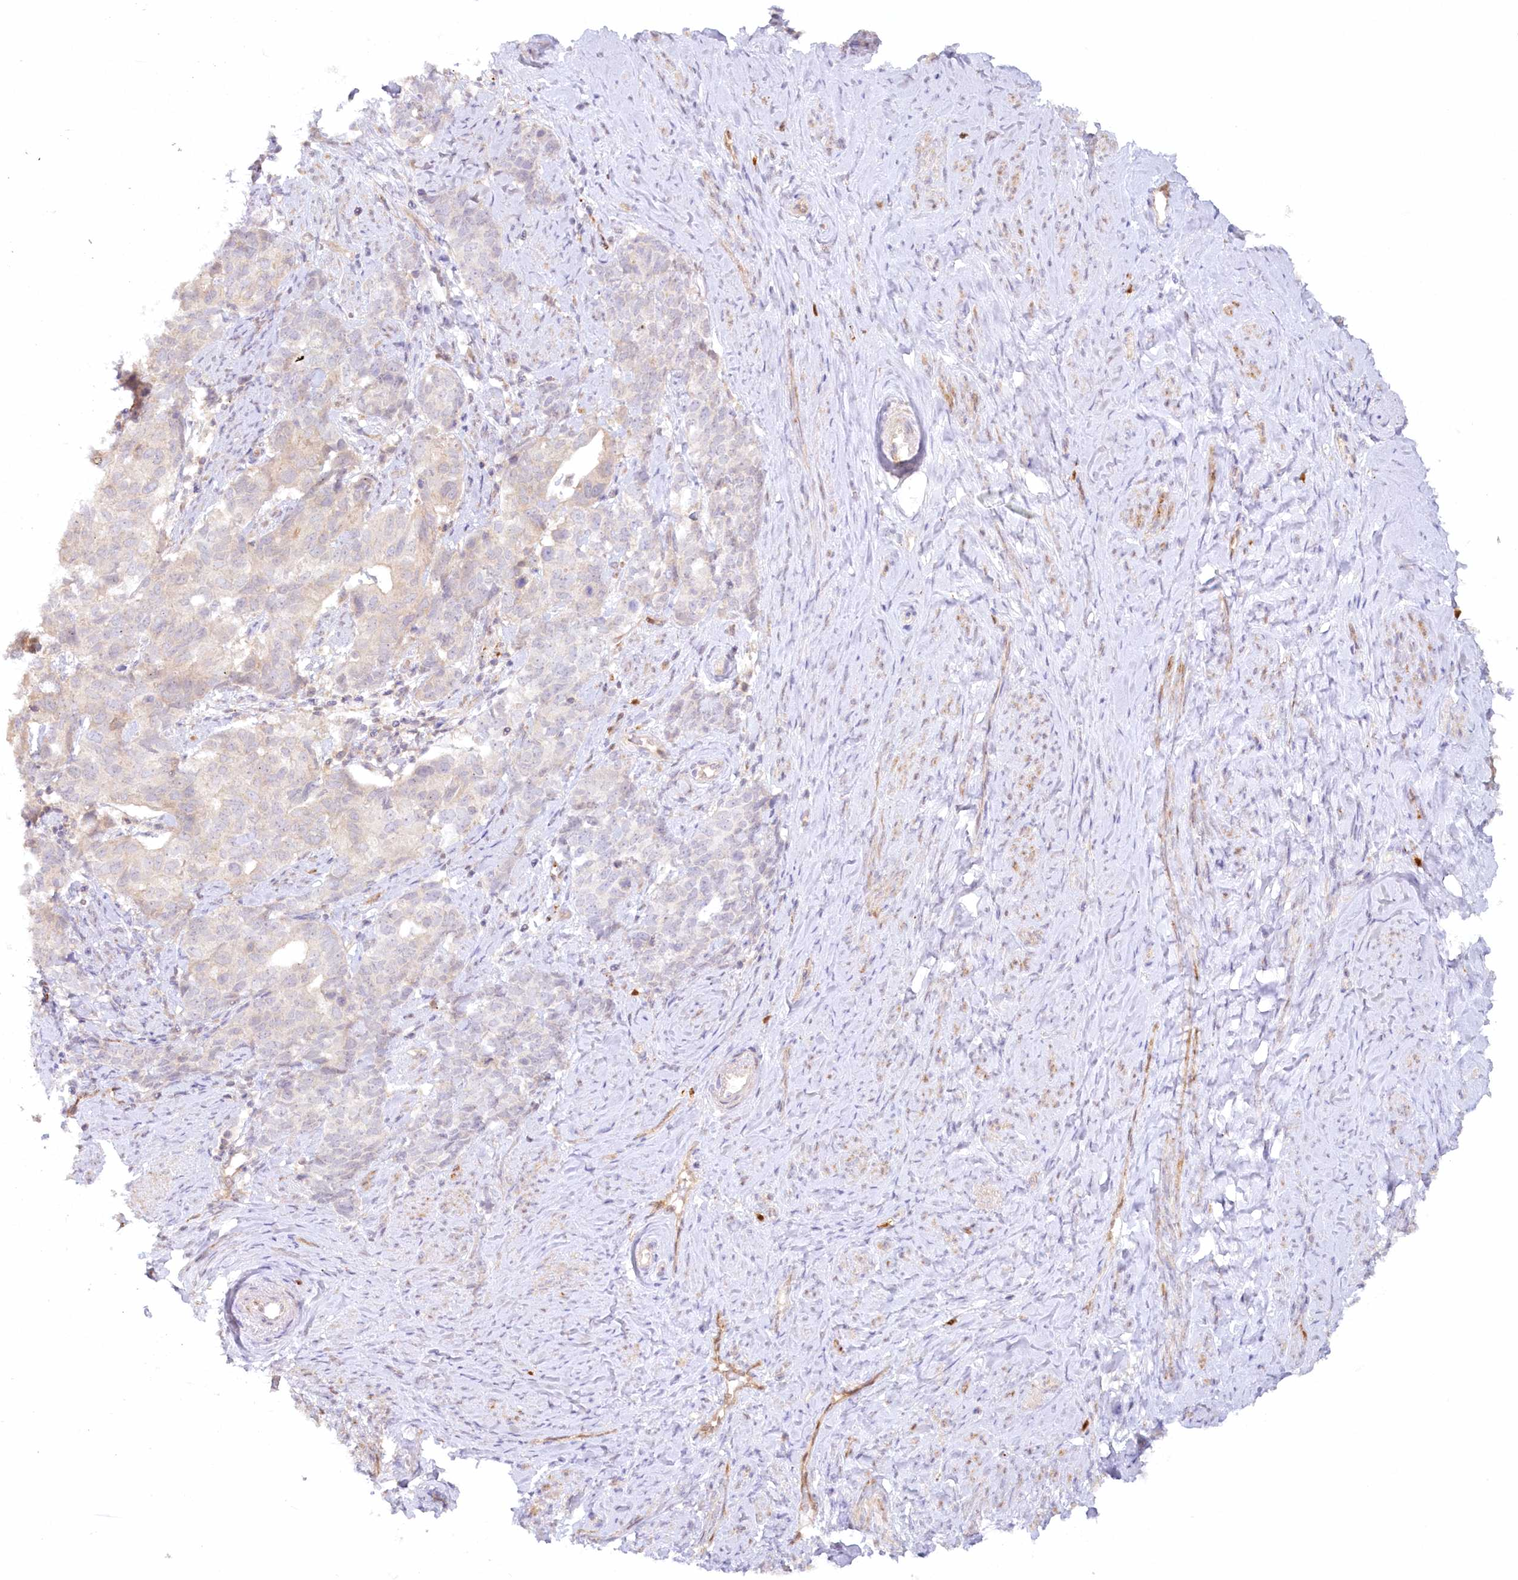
{"staining": {"intensity": "weak", "quantity": "25%-75%", "location": "cytoplasmic/membranous"}, "tissue": "cervical cancer", "cell_type": "Tumor cells", "image_type": "cancer", "snomed": [{"axis": "morphology", "description": "Squamous cell carcinoma, NOS"}, {"axis": "topography", "description": "Cervix"}], "caption": "Immunohistochemistry (IHC) of human squamous cell carcinoma (cervical) exhibits low levels of weak cytoplasmic/membranous positivity in approximately 25%-75% of tumor cells.", "gene": "GBE1", "patient": {"sex": "female", "age": 63}}